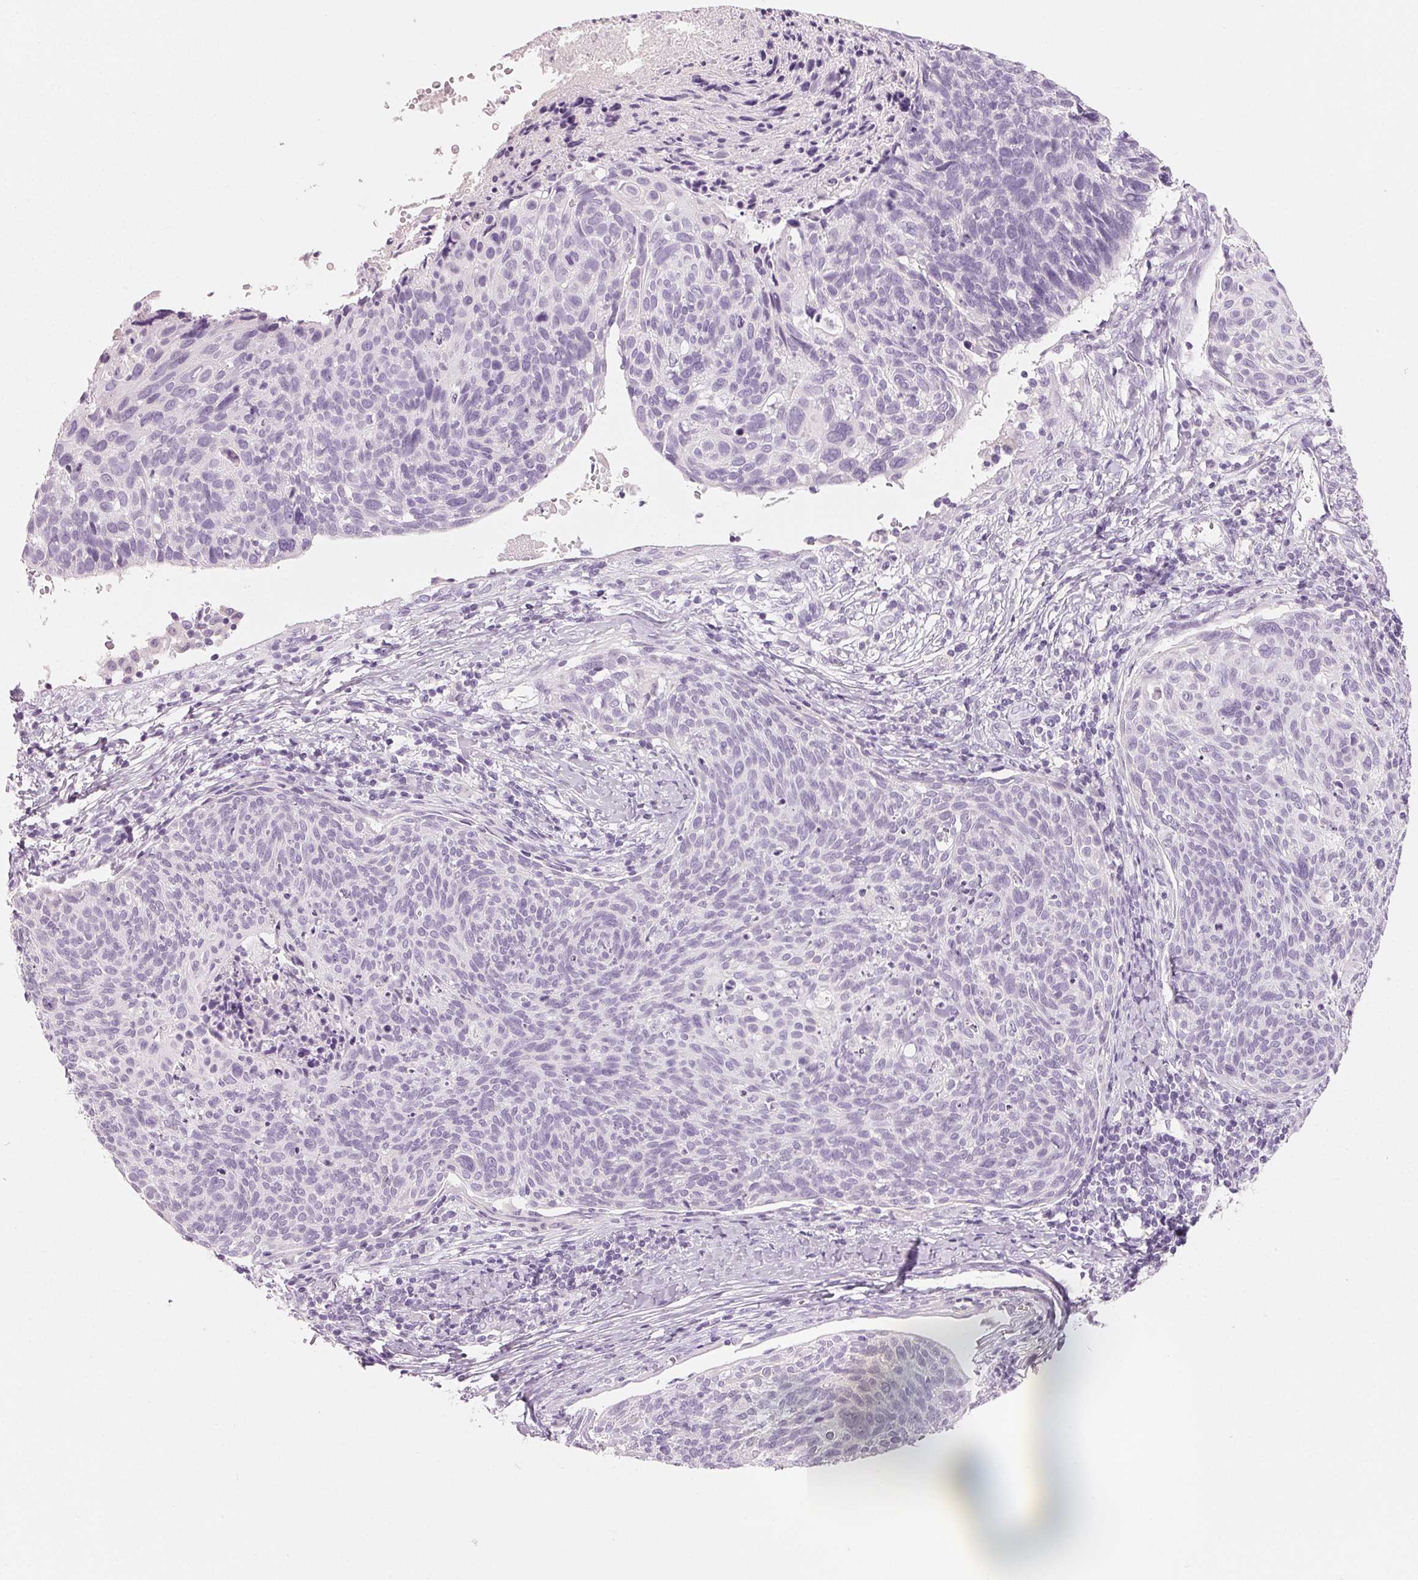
{"staining": {"intensity": "negative", "quantity": "none", "location": "none"}, "tissue": "cervical cancer", "cell_type": "Tumor cells", "image_type": "cancer", "snomed": [{"axis": "morphology", "description": "Squamous cell carcinoma, NOS"}, {"axis": "topography", "description": "Cervix"}], "caption": "This histopathology image is of squamous cell carcinoma (cervical) stained with immunohistochemistry (IHC) to label a protein in brown with the nuclei are counter-stained blue. There is no expression in tumor cells. (DAB IHC, high magnification).", "gene": "SPACA5B", "patient": {"sex": "female", "age": 49}}